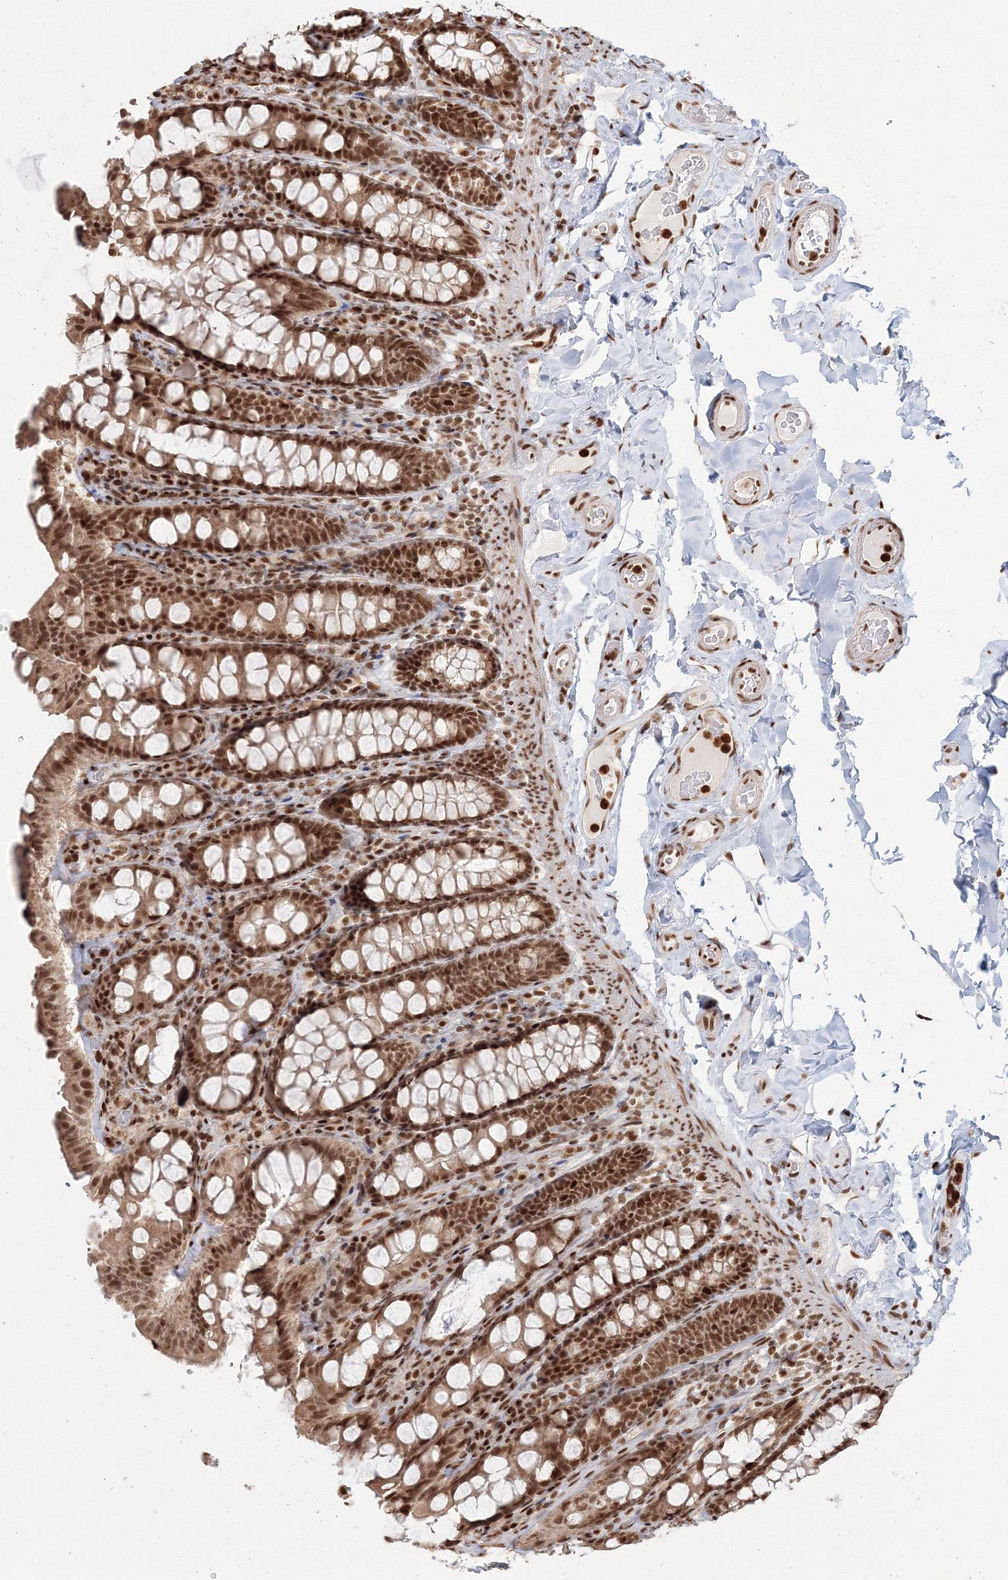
{"staining": {"intensity": "moderate", "quantity": ">75%", "location": "cytoplasmic/membranous,nuclear"}, "tissue": "colon", "cell_type": "Endothelial cells", "image_type": "normal", "snomed": [{"axis": "morphology", "description": "Normal tissue, NOS"}, {"axis": "topography", "description": "Colon"}, {"axis": "topography", "description": "Peripheral nerve tissue"}], "caption": "Immunohistochemistry (DAB) staining of unremarkable colon shows moderate cytoplasmic/membranous,nuclear protein positivity in approximately >75% of endothelial cells.", "gene": "KIF20A", "patient": {"sex": "female", "age": 61}}